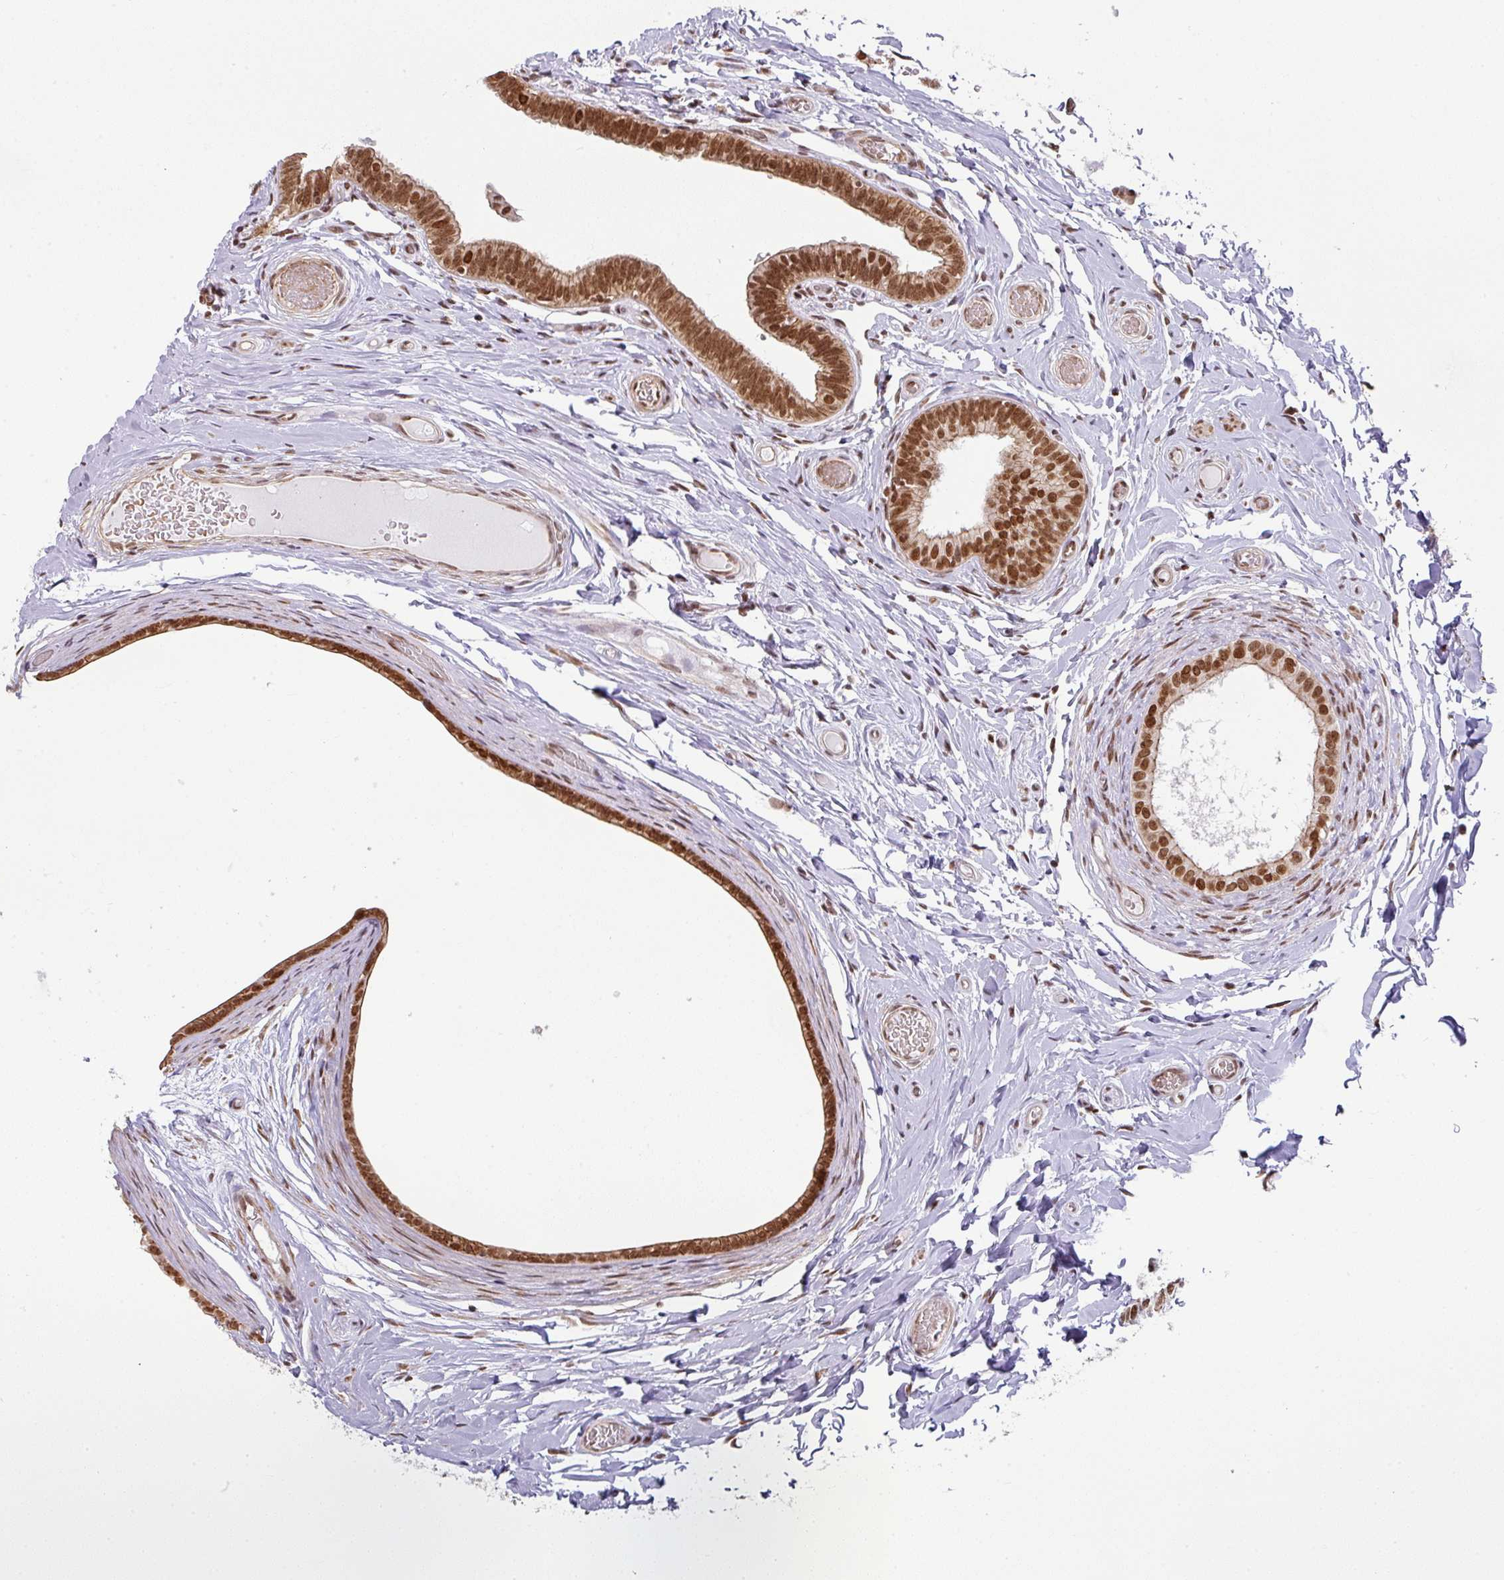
{"staining": {"intensity": "strong", "quantity": ">75%", "location": "nuclear"}, "tissue": "epididymis", "cell_type": "Glandular cells", "image_type": "normal", "snomed": [{"axis": "morphology", "description": "Normal tissue, NOS"}, {"axis": "morphology", "description": "Carcinoma, Embryonal, NOS"}, {"axis": "topography", "description": "Testis"}, {"axis": "topography", "description": "Epididymis"}], "caption": "IHC (DAB (3,3'-diaminobenzidine)) staining of unremarkable epididymis reveals strong nuclear protein staining in approximately >75% of glandular cells. The staining was performed using DAB, with brown indicating positive protein expression. Nuclei are stained blue with hematoxylin.", "gene": "NCOA5", "patient": {"sex": "male", "age": 36}}